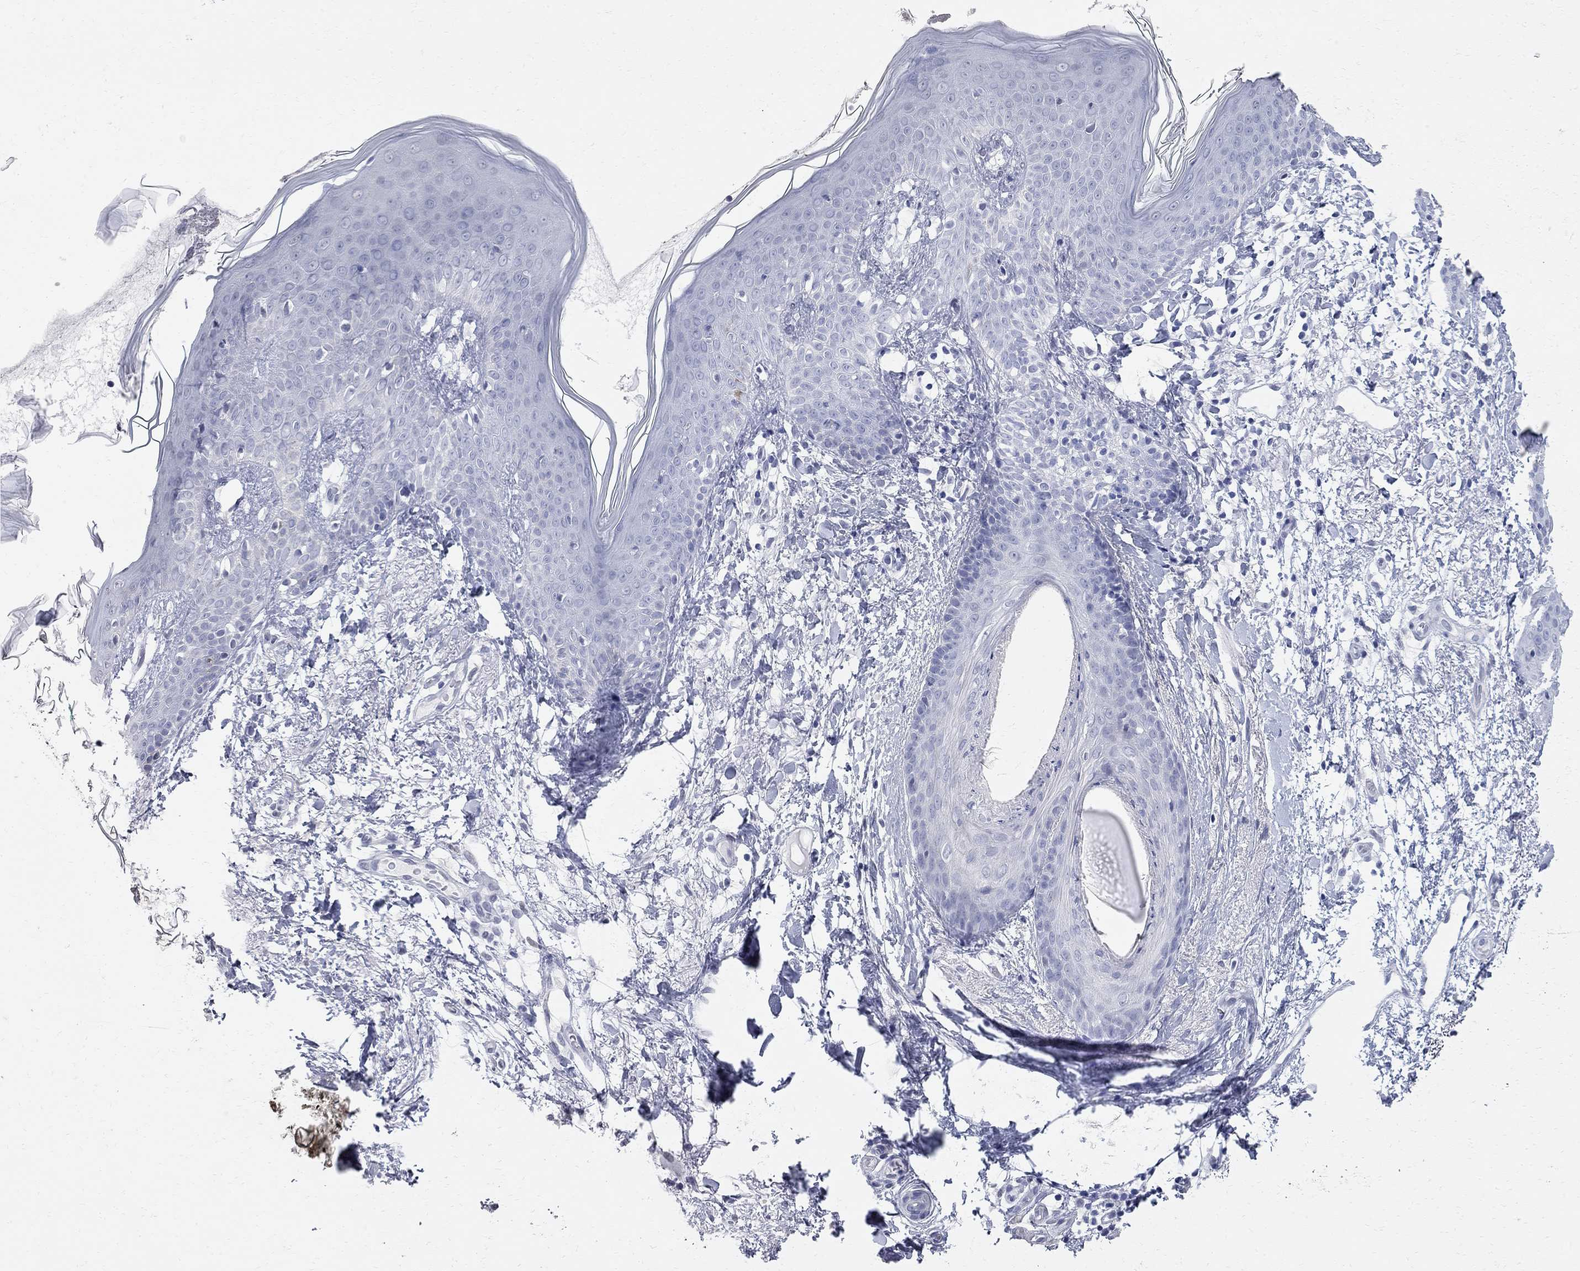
{"staining": {"intensity": "negative", "quantity": "none", "location": "none"}, "tissue": "skin cancer", "cell_type": "Tumor cells", "image_type": "cancer", "snomed": [{"axis": "morphology", "description": "Normal tissue, NOS"}, {"axis": "morphology", "description": "Basal cell carcinoma"}, {"axis": "topography", "description": "Skin"}], "caption": "This is an immunohistochemistry (IHC) micrograph of skin basal cell carcinoma. There is no staining in tumor cells.", "gene": "BPIFB1", "patient": {"sex": "male", "age": 84}}